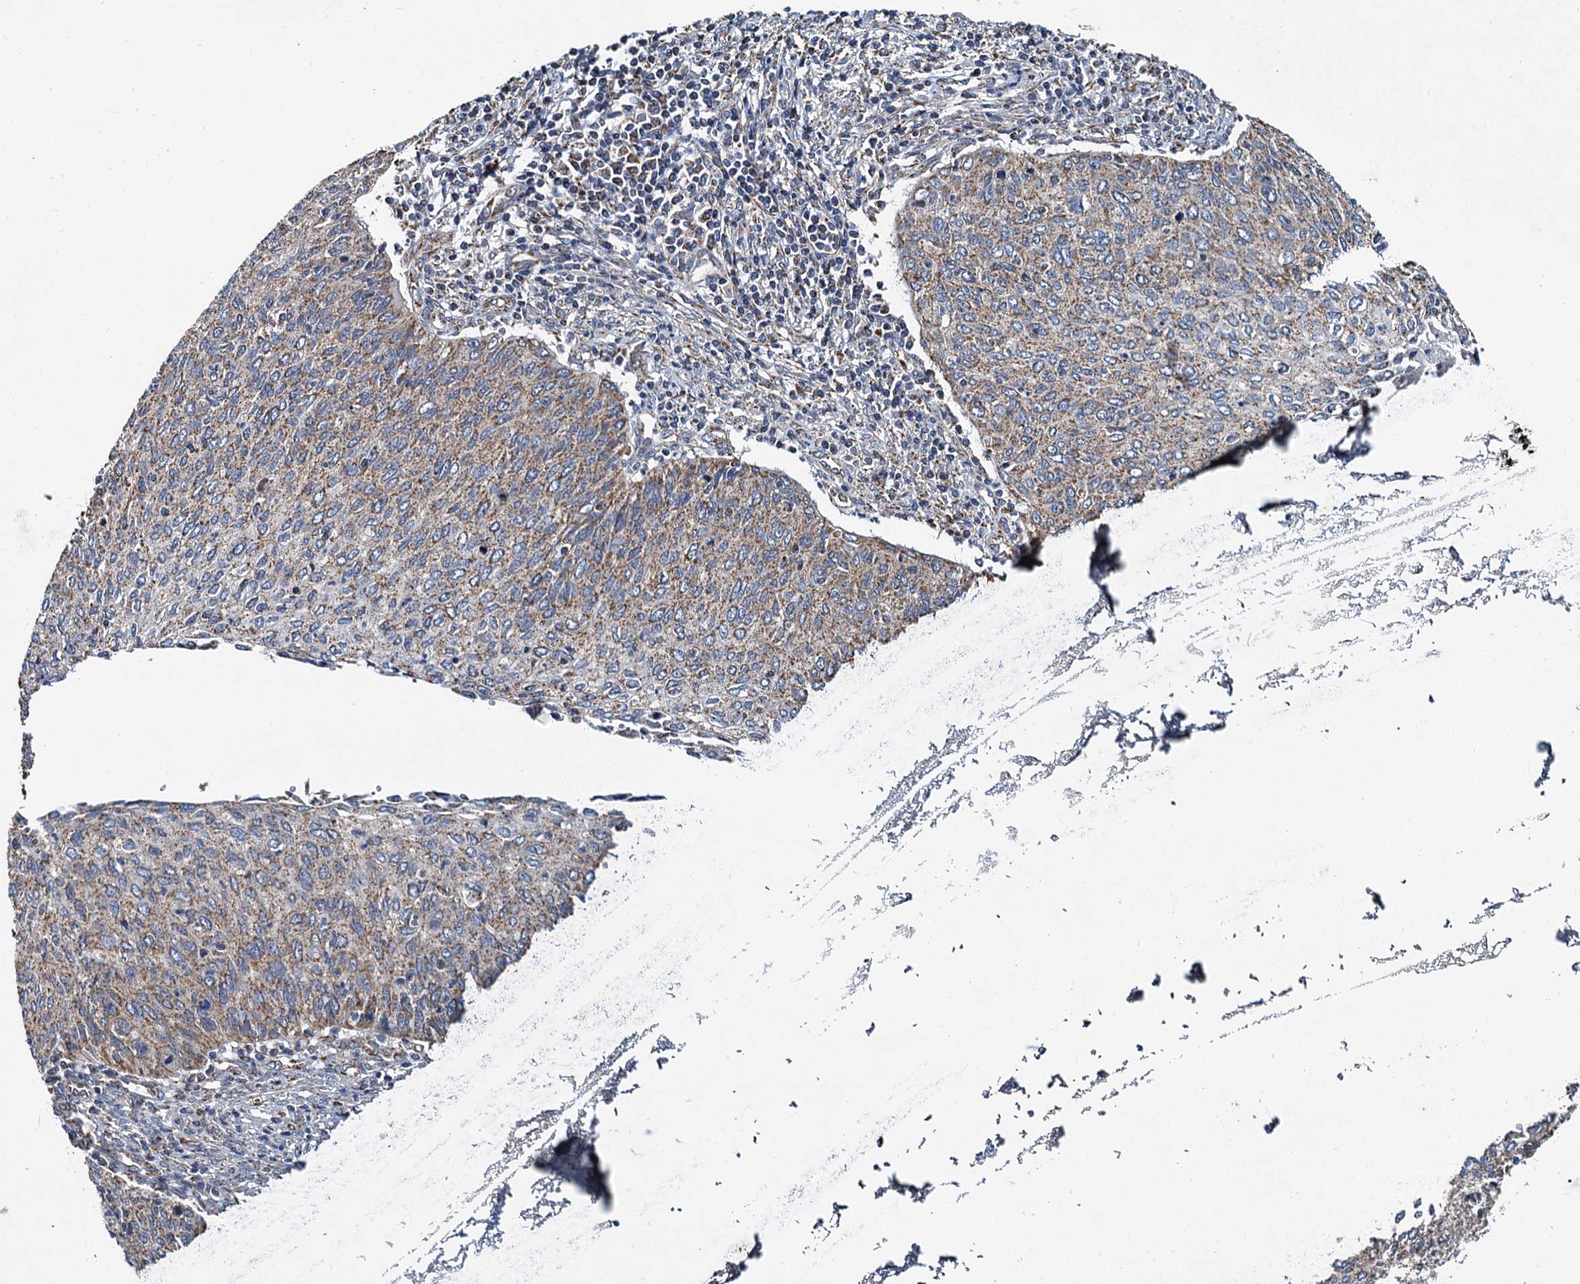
{"staining": {"intensity": "weak", "quantity": ">75%", "location": "cytoplasmic/membranous"}, "tissue": "cervical cancer", "cell_type": "Tumor cells", "image_type": "cancer", "snomed": [{"axis": "morphology", "description": "Squamous cell carcinoma, NOS"}, {"axis": "topography", "description": "Cervix"}], "caption": "Immunohistochemistry micrograph of neoplastic tissue: cervical cancer stained using IHC exhibits low levels of weak protein expression localized specifically in the cytoplasmic/membranous of tumor cells, appearing as a cytoplasmic/membranous brown color.", "gene": "SPRYD3", "patient": {"sex": "female", "age": 38}}